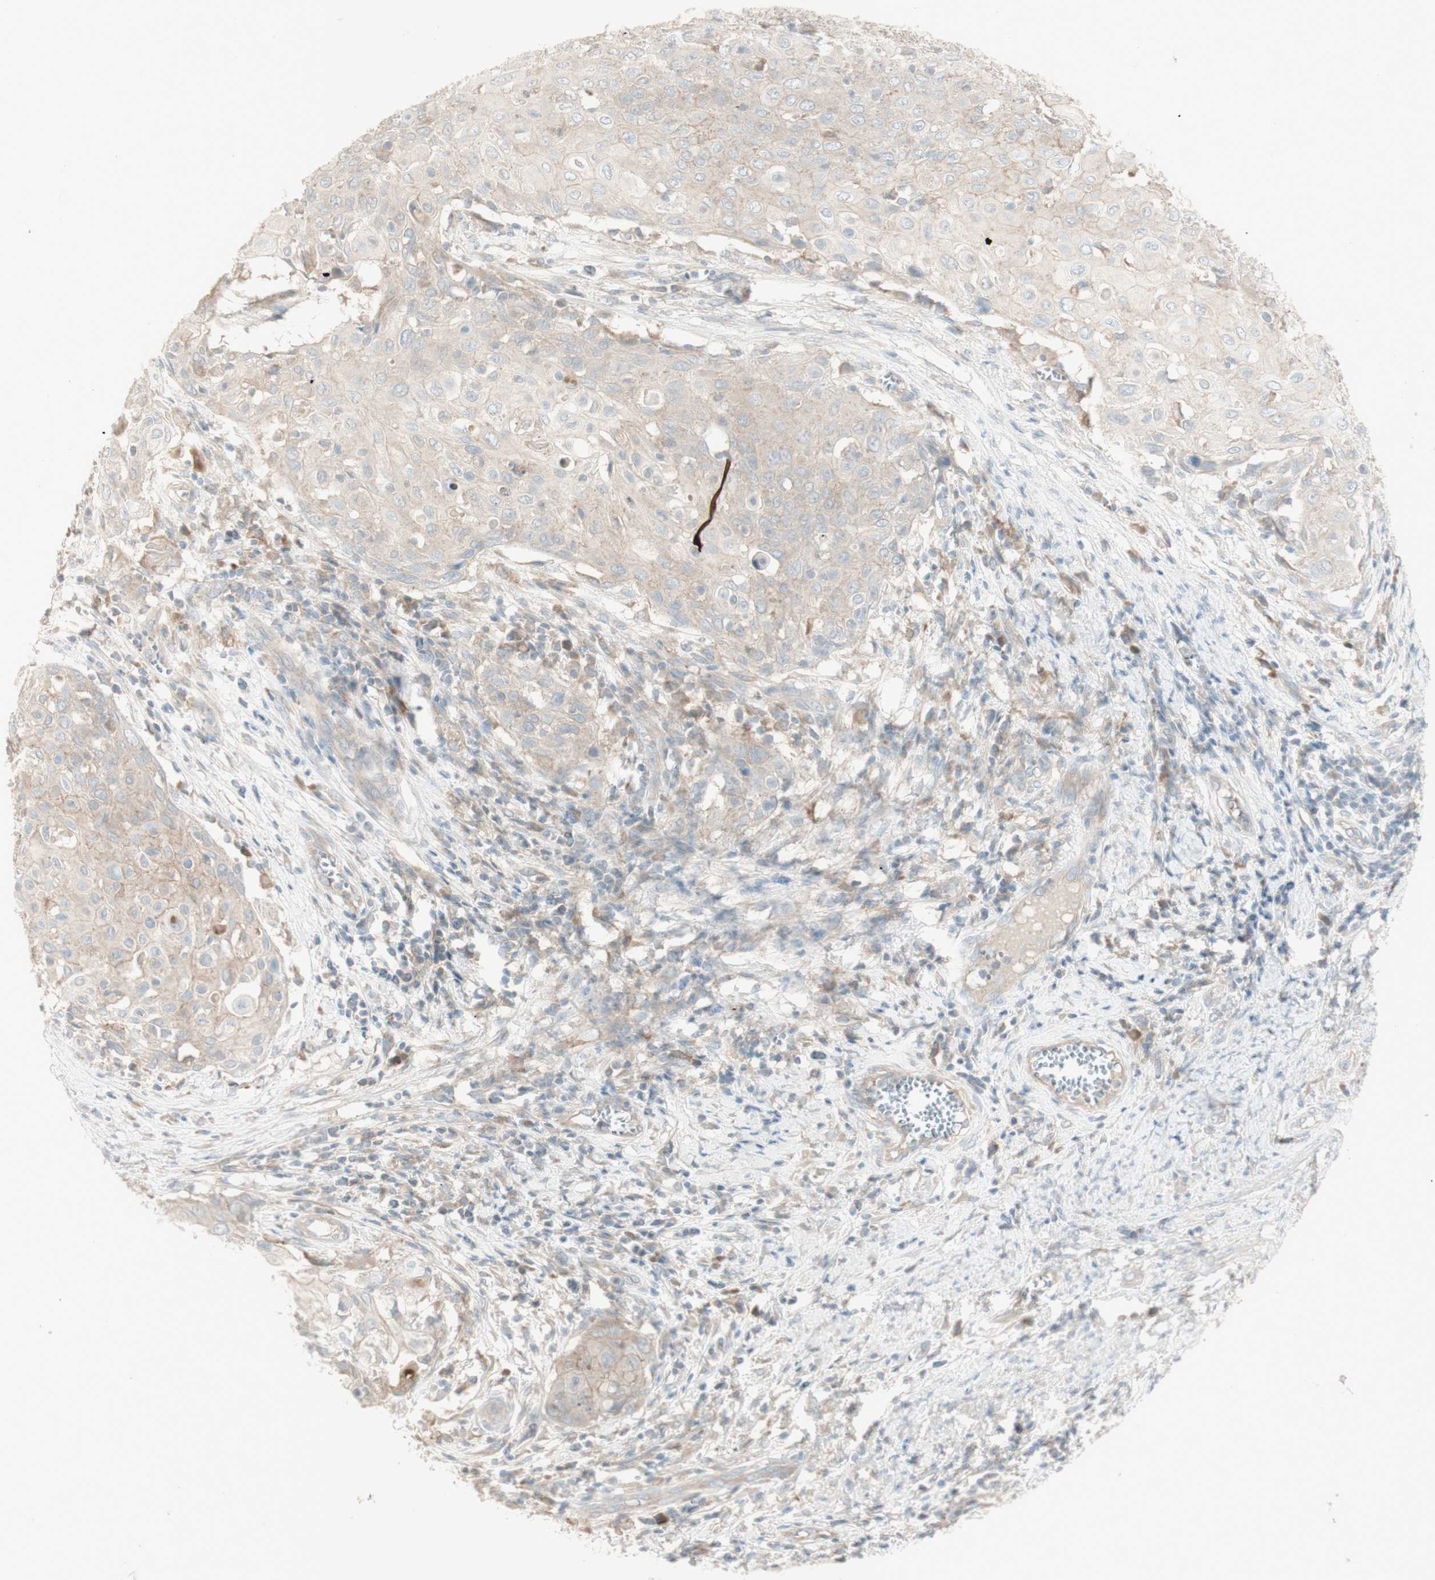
{"staining": {"intensity": "weak", "quantity": "<25%", "location": "cytoplasmic/membranous"}, "tissue": "cervical cancer", "cell_type": "Tumor cells", "image_type": "cancer", "snomed": [{"axis": "morphology", "description": "Squamous cell carcinoma, NOS"}, {"axis": "topography", "description": "Cervix"}], "caption": "Immunohistochemistry (IHC) image of neoplastic tissue: squamous cell carcinoma (cervical) stained with DAB exhibits no significant protein positivity in tumor cells.", "gene": "PTGER4", "patient": {"sex": "female", "age": 39}}